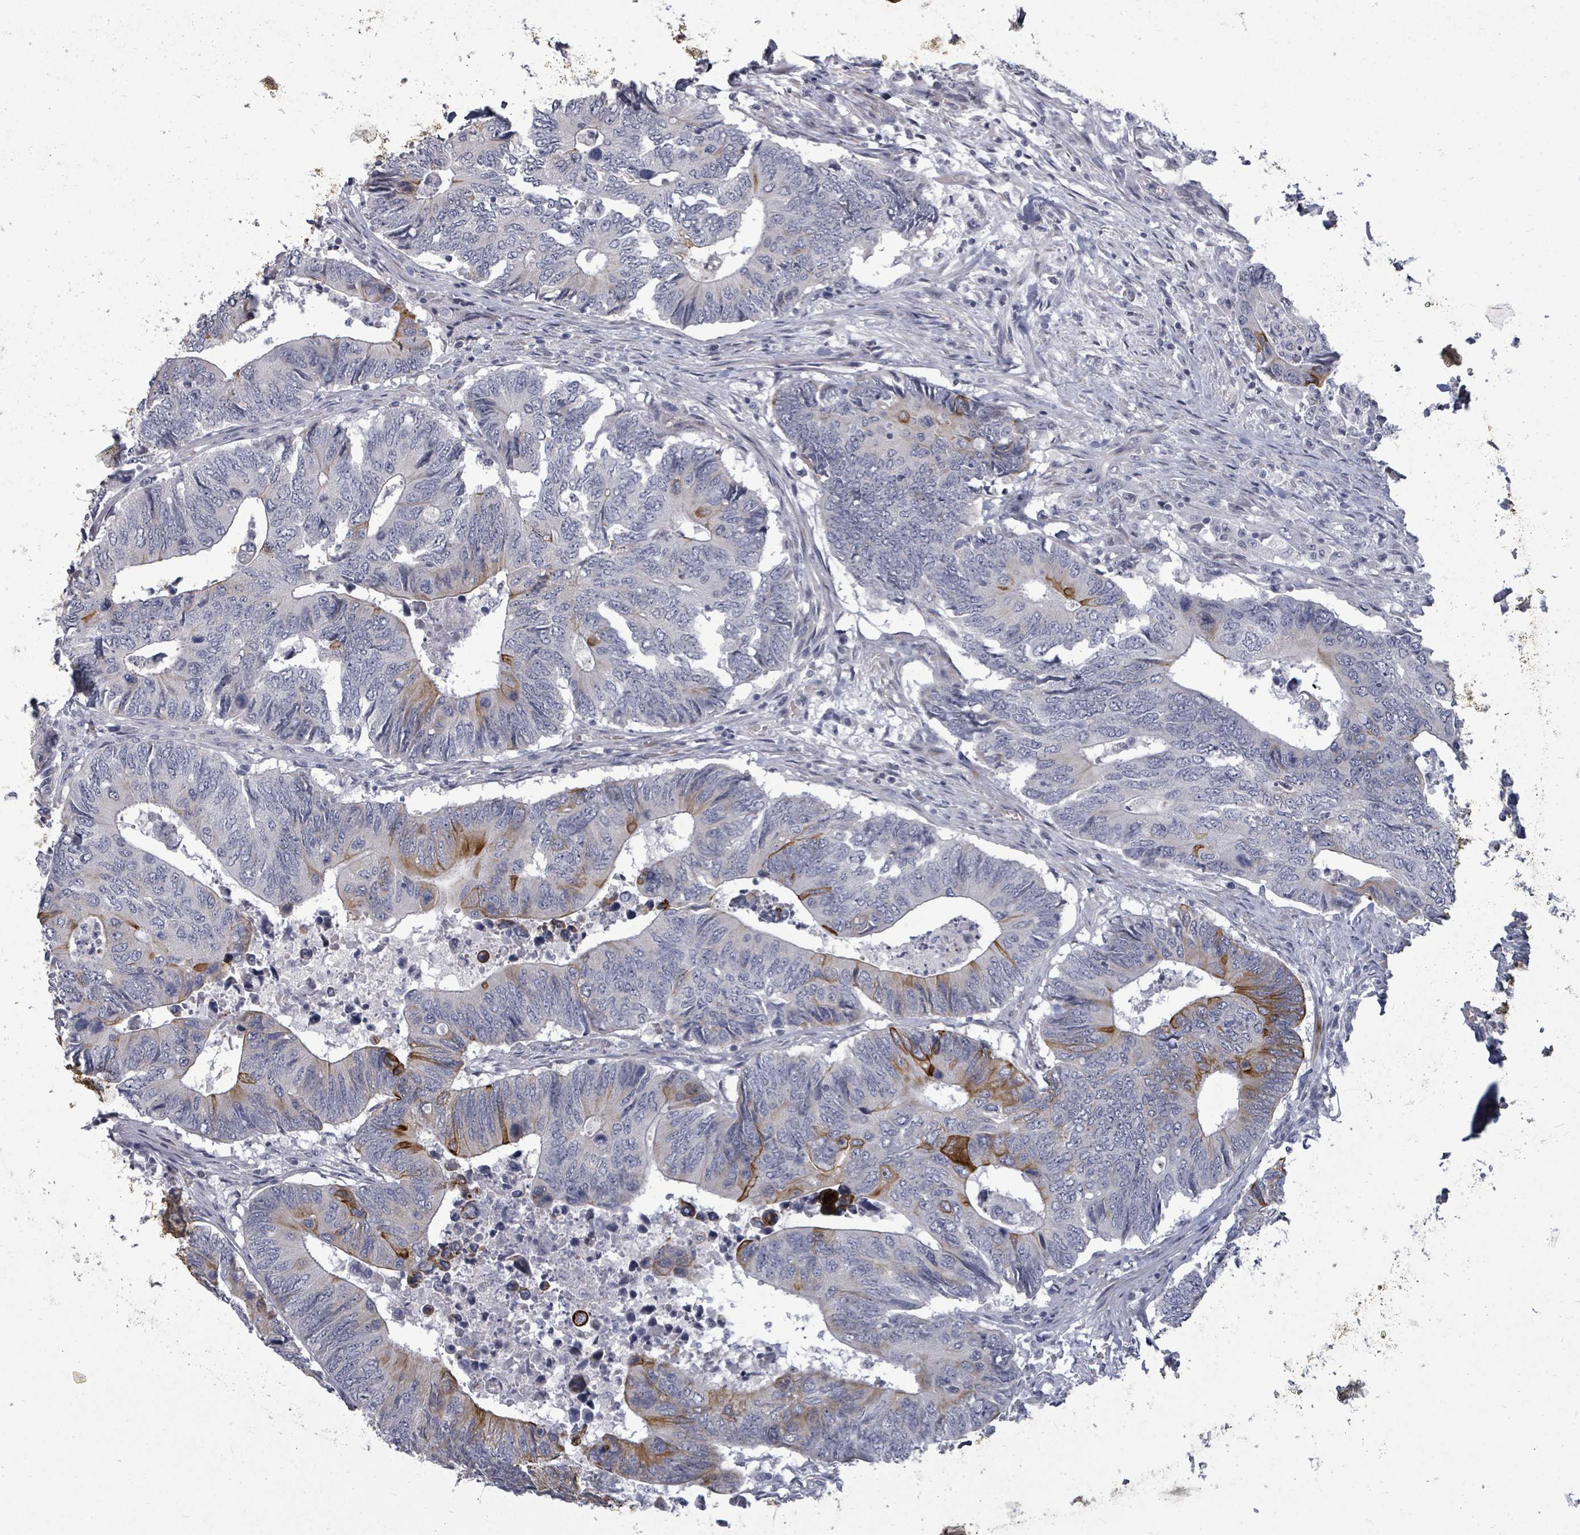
{"staining": {"intensity": "strong", "quantity": "25%-75%", "location": "cytoplasmic/membranous"}, "tissue": "colorectal cancer", "cell_type": "Tumor cells", "image_type": "cancer", "snomed": [{"axis": "morphology", "description": "Adenocarcinoma, NOS"}, {"axis": "topography", "description": "Colon"}], "caption": "Approximately 25%-75% of tumor cells in adenocarcinoma (colorectal) show strong cytoplasmic/membranous protein staining as visualized by brown immunohistochemical staining.", "gene": "PTPN20", "patient": {"sex": "male", "age": 87}}